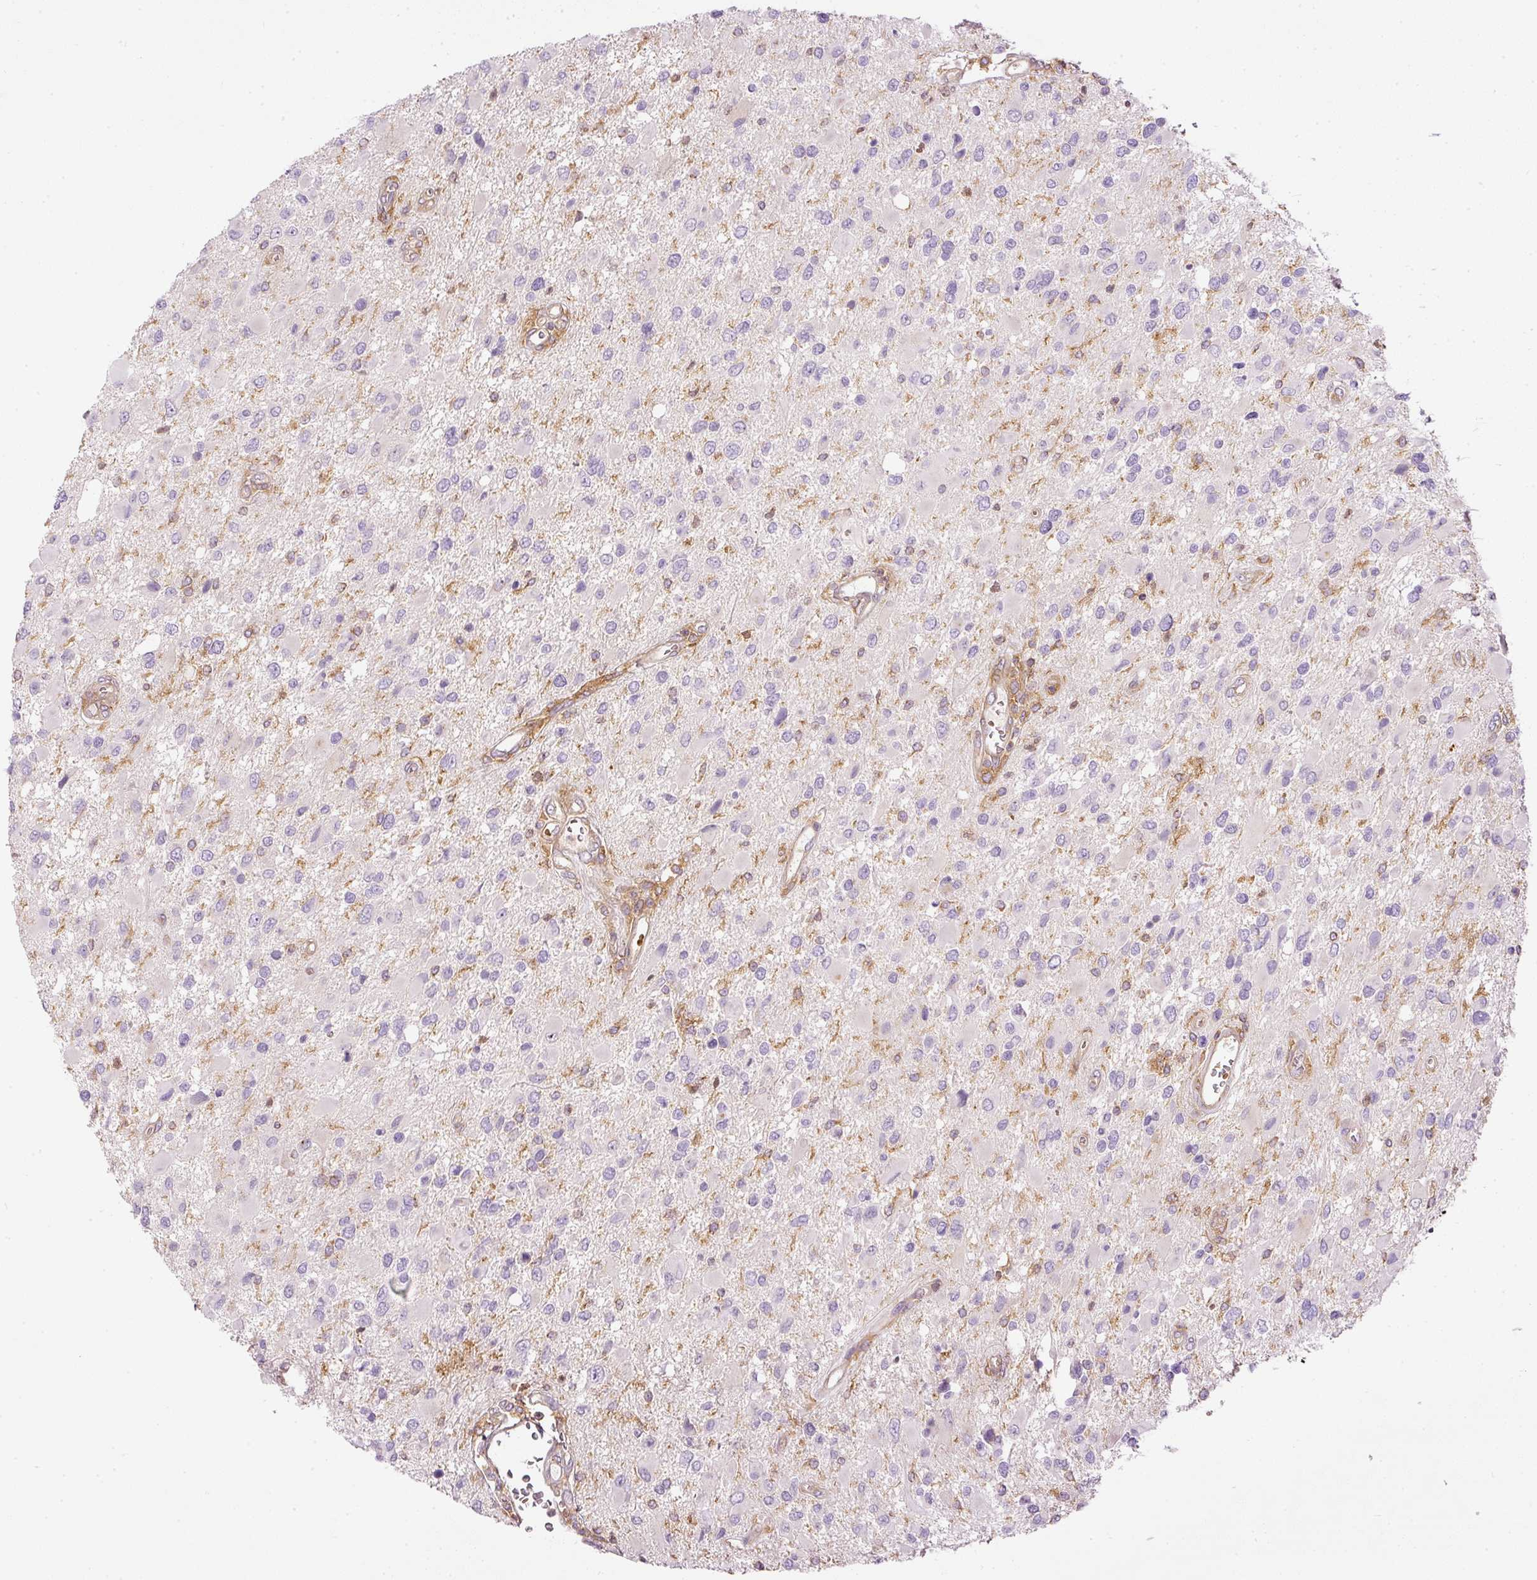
{"staining": {"intensity": "negative", "quantity": "none", "location": "none"}, "tissue": "glioma", "cell_type": "Tumor cells", "image_type": "cancer", "snomed": [{"axis": "morphology", "description": "Glioma, malignant, High grade"}, {"axis": "topography", "description": "Brain"}], "caption": "Tumor cells are negative for brown protein staining in malignant glioma (high-grade).", "gene": "TBC1D2B", "patient": {"sex": "male", "age": 53}}